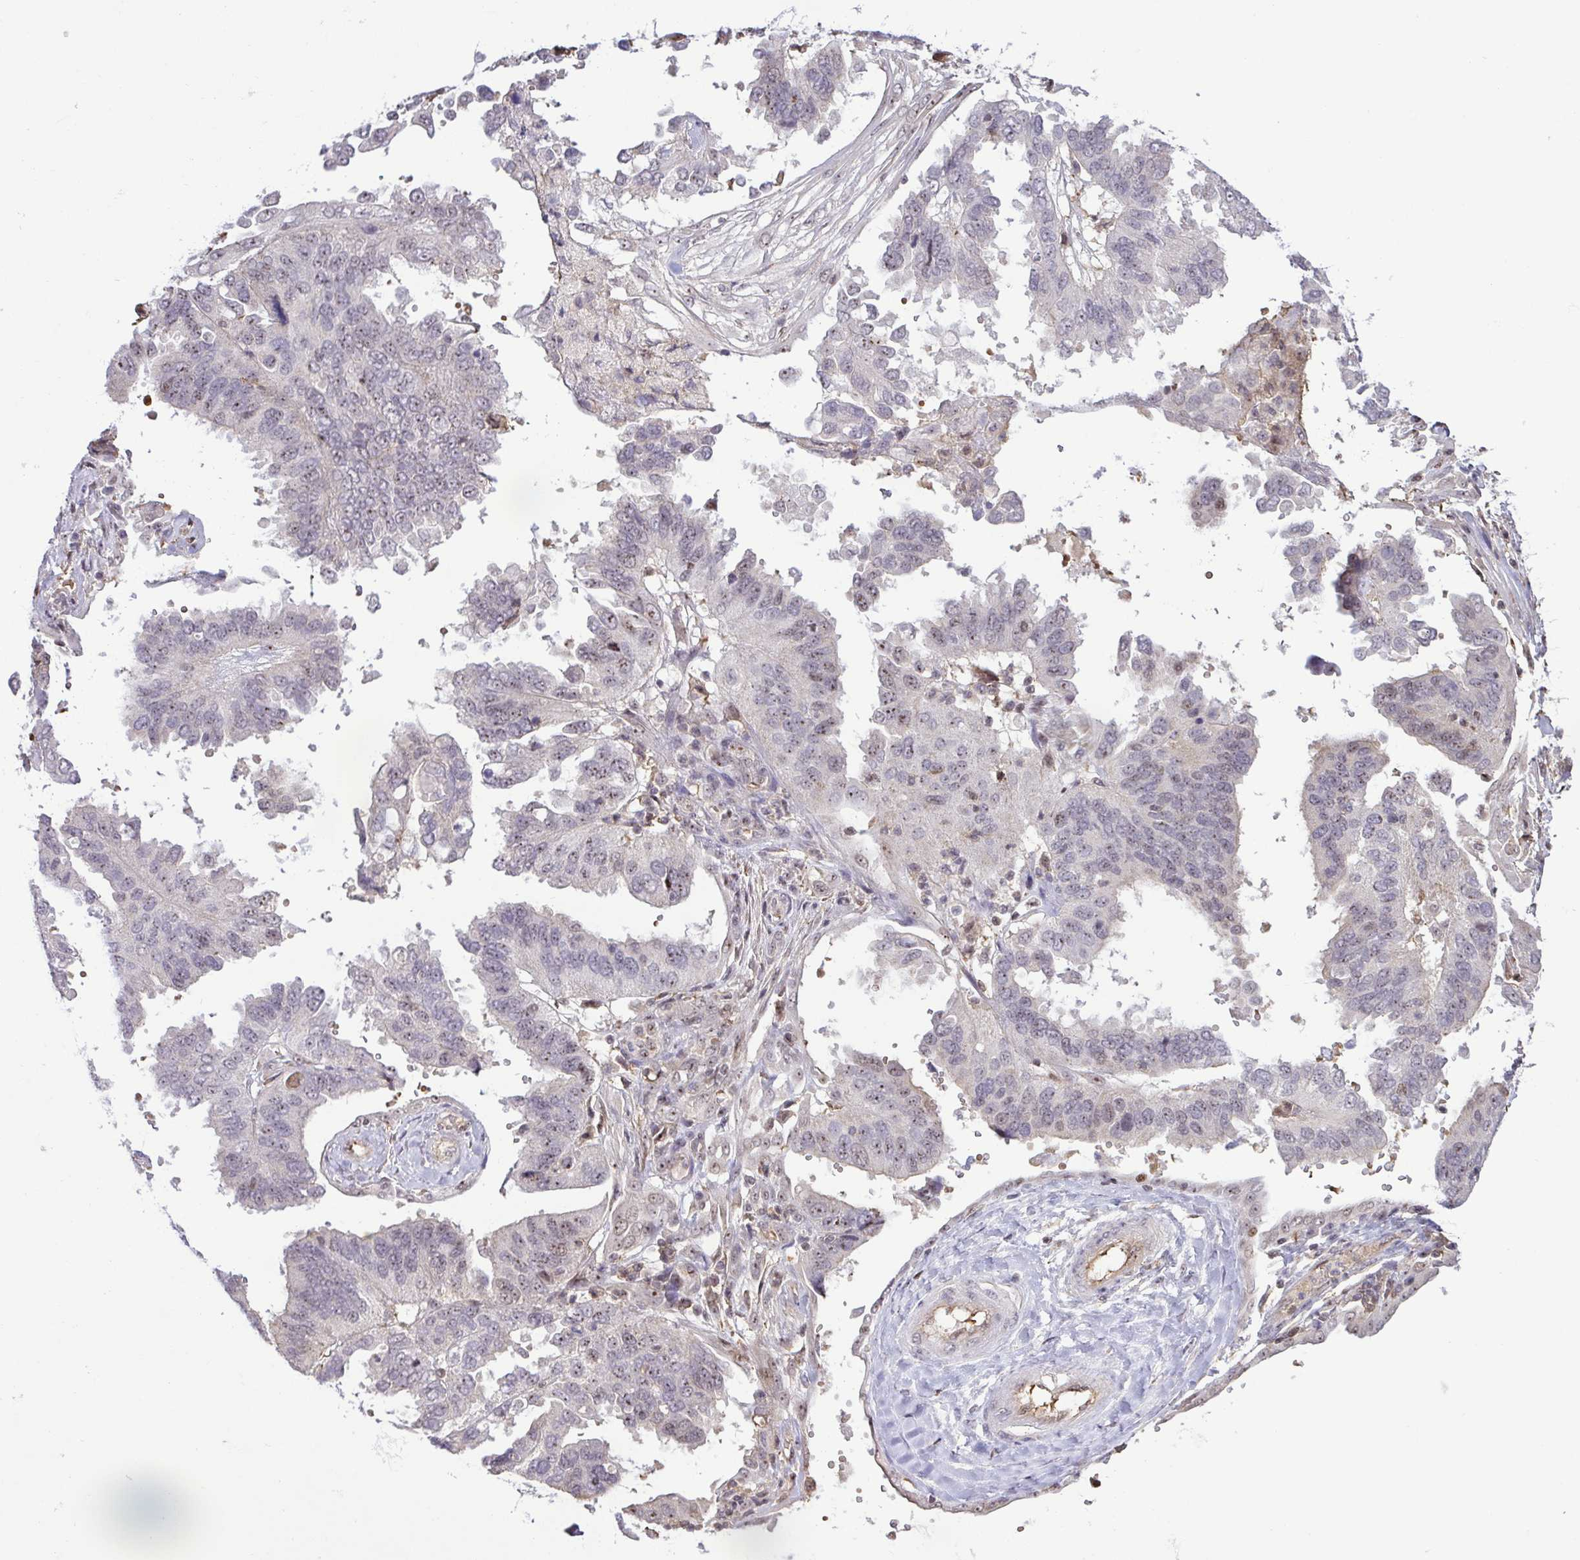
{"staining": {"intensity": "weak", "quantity": "<25%", "location": "nuclear"}, "tissue": "ovarian cancer", "cell_type": "Tumor cells", "image_type": "cancer", "snomed": [{"axis": "morphology", "description": "Cystadenocarcinoma, serous, NOS"}, {"axis": "topography", "description": "Ovary"}], "caption": "The immunohistochemistry (IHC) micrograph has no significant staining in tumor cells of ovarian cancer (serous cystadenocarcinoma) tissue.", "gene": "RSL24D1", "patient": {"sex": "female", "age": 79}}